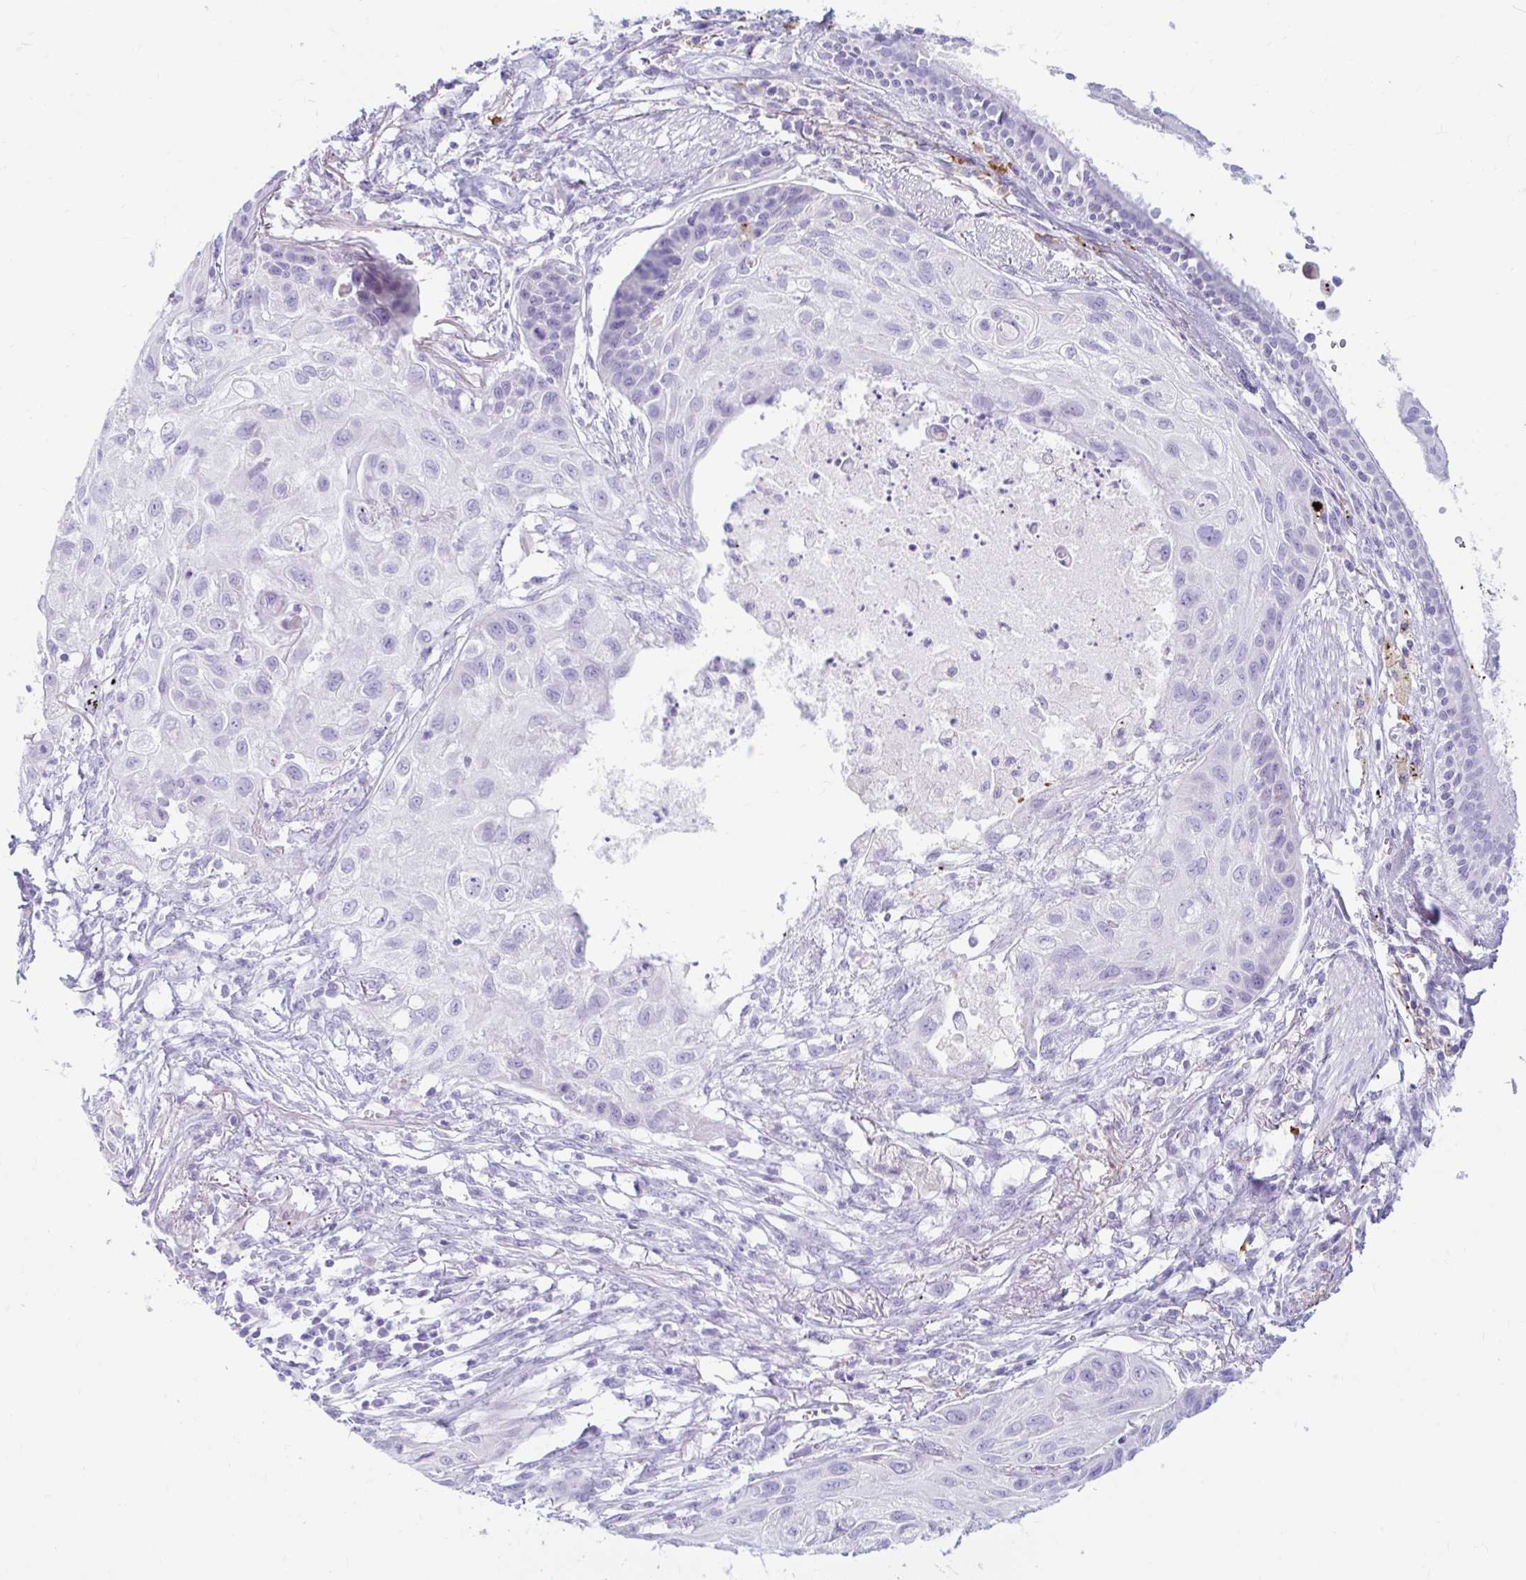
{"staining": {"intensity": "negative", "quantity": "none", "location": "none"}, "tissue": "lung cancer", "cell_type": "Tumor cells", "image_type": "cancer", "snomed": [{"axis": "morphology", "description": "Squamous cell carcinoma, NOS"}, {"axis": "topography", "description": "Lung"}], "caption": "Immunohistochemistry of human squamous cell carcinoma (lung) reveals no staining in tumor cells. The staining was performed using DAB (3,3'-diaminobenzidine) to visualize the protein expression in brown, while the nuclei were stained in blue with hematoxylin (Magnification: 20x).", "gene": "ERICH6", "patient": {"sex": "male", "age": 71}}